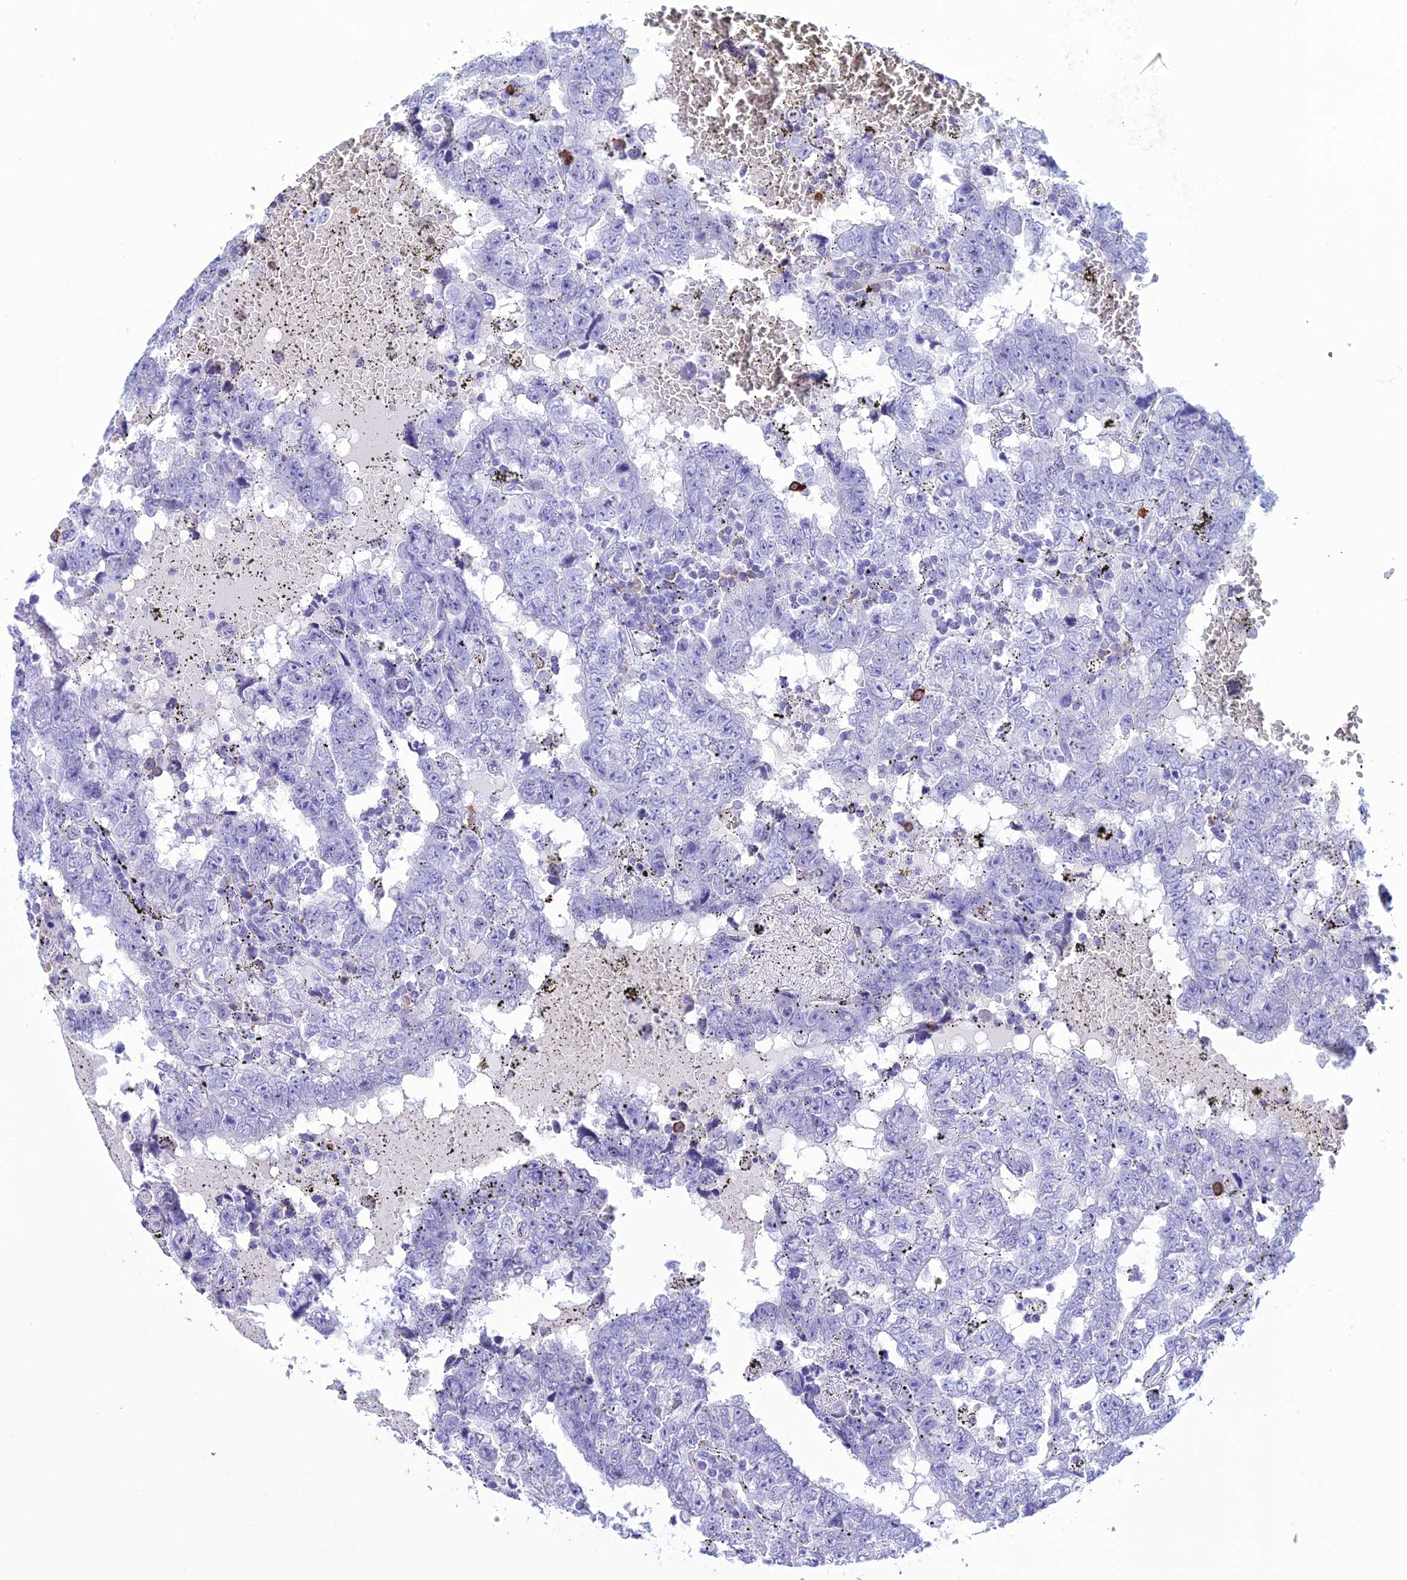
{"staining": {"intensity": "negative", "quantity": "none", "location": "none"}, "tissue": "testis cancer", "cell_type": "Tumor cells", "image_type": "cancer", "snomed": [{"axis": "morphology", "description": "Carcinoma, Embryonal, NOS"}, {"axis": "topography", "description": "Testis"}], "caption": "DAB immunohistochemical staining of human testis embryonal carcinoma exhibits no significant positivity in tumor cells.", "gene": "MZB1", "patient": {"sex": "male", "age": 25}}